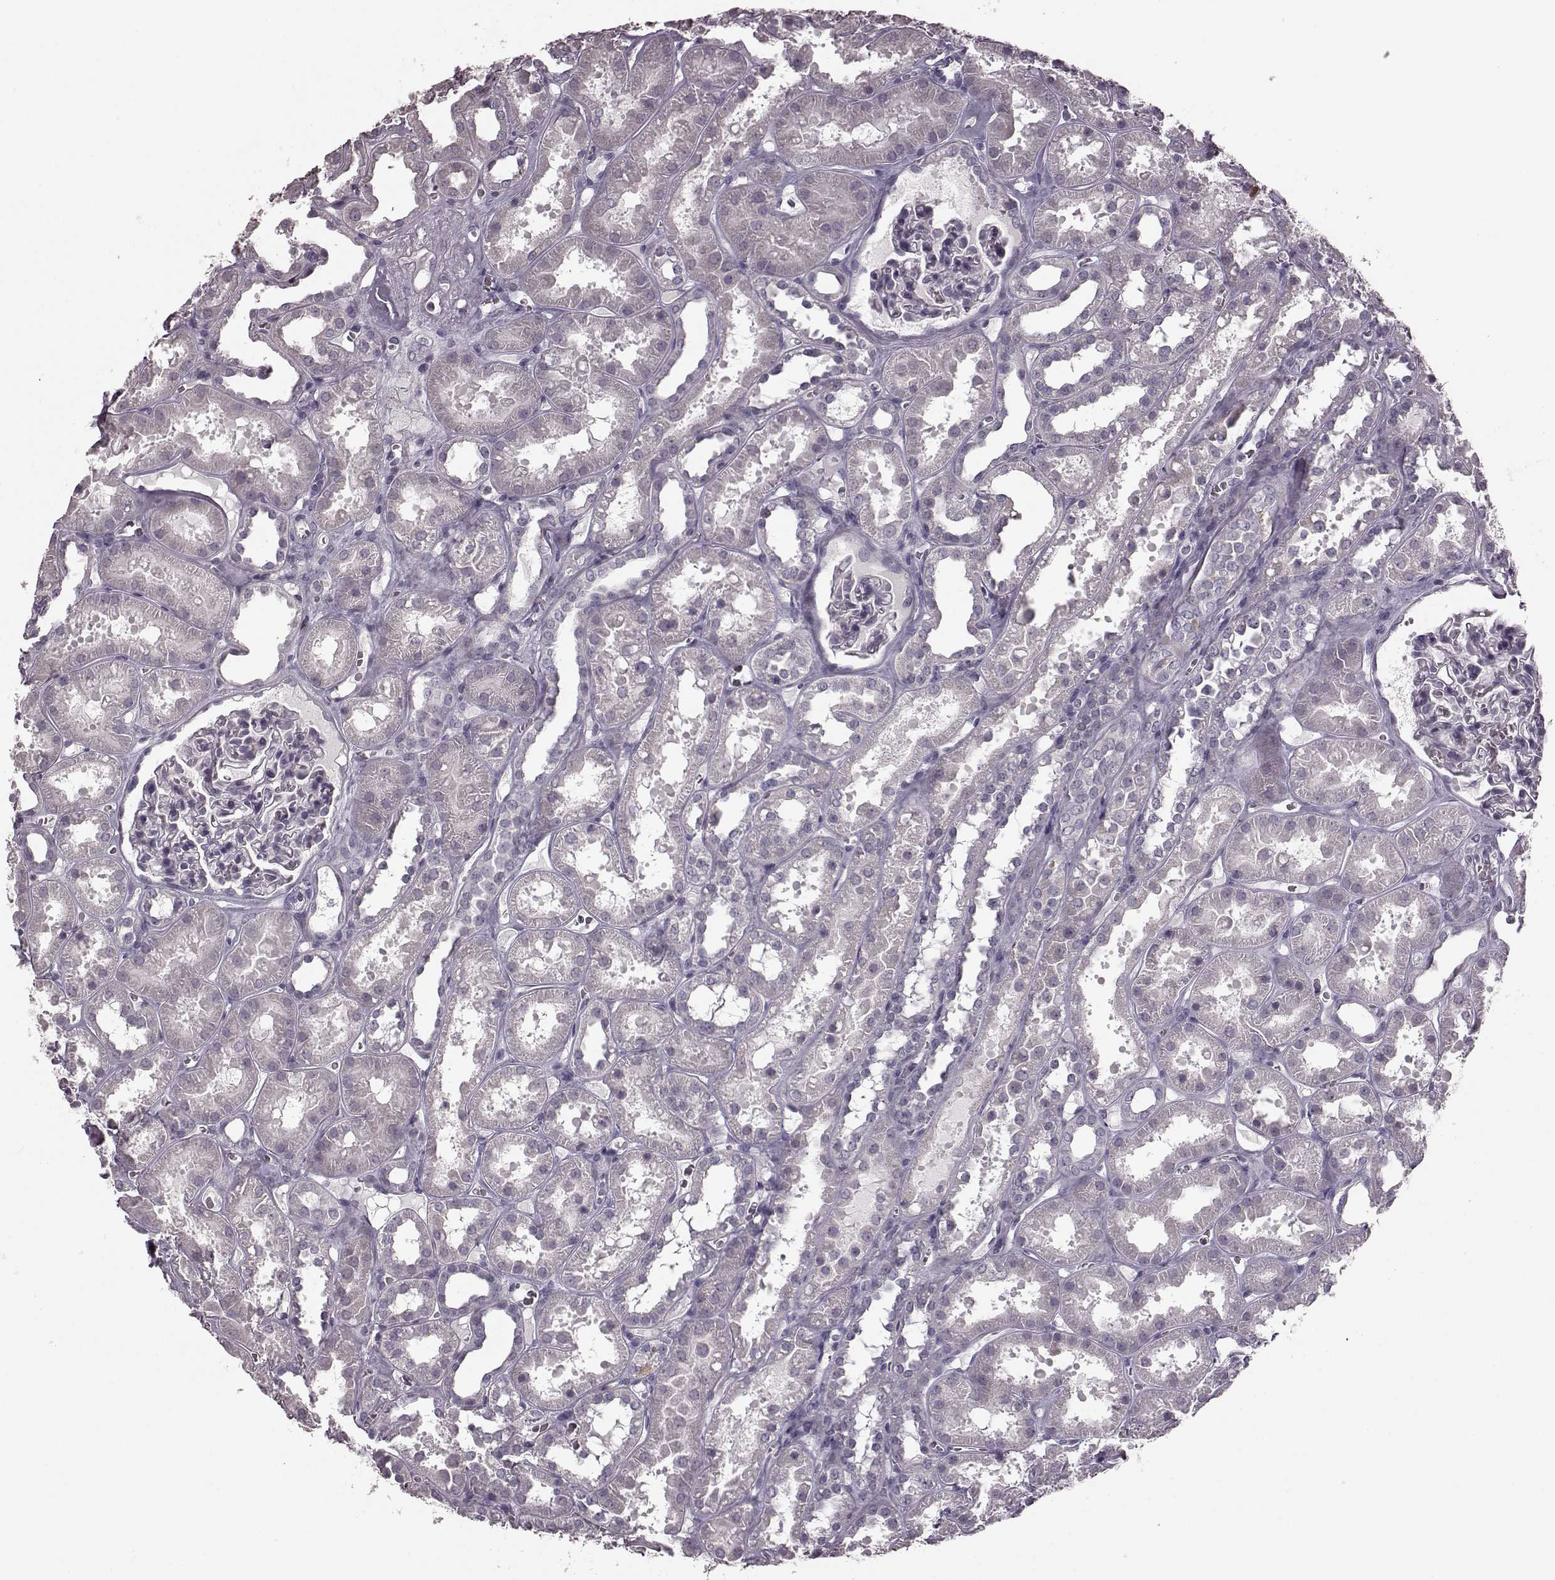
{"staining": {"intensity": "negative", "quantity": "none", "location": "none"}, "tissue": "kidney", "cell_type": "Cells in glomeruli", "image_type": "normal", "snomed": [{"axis": "morphology", "description": "Normal tissue, NOS"}, {"axis": "topography", "description": "Kidney"}], "caption": "IHC of unremarkable human kidney shows no positivity in cells in glomeruli. (DAB (3,3'-diaminobenzidine) immunohistochemistry visualized using brightfield microscopy, high magnification).", "gene": "CD28", "patient": {"sex": "female", "age": 41}}